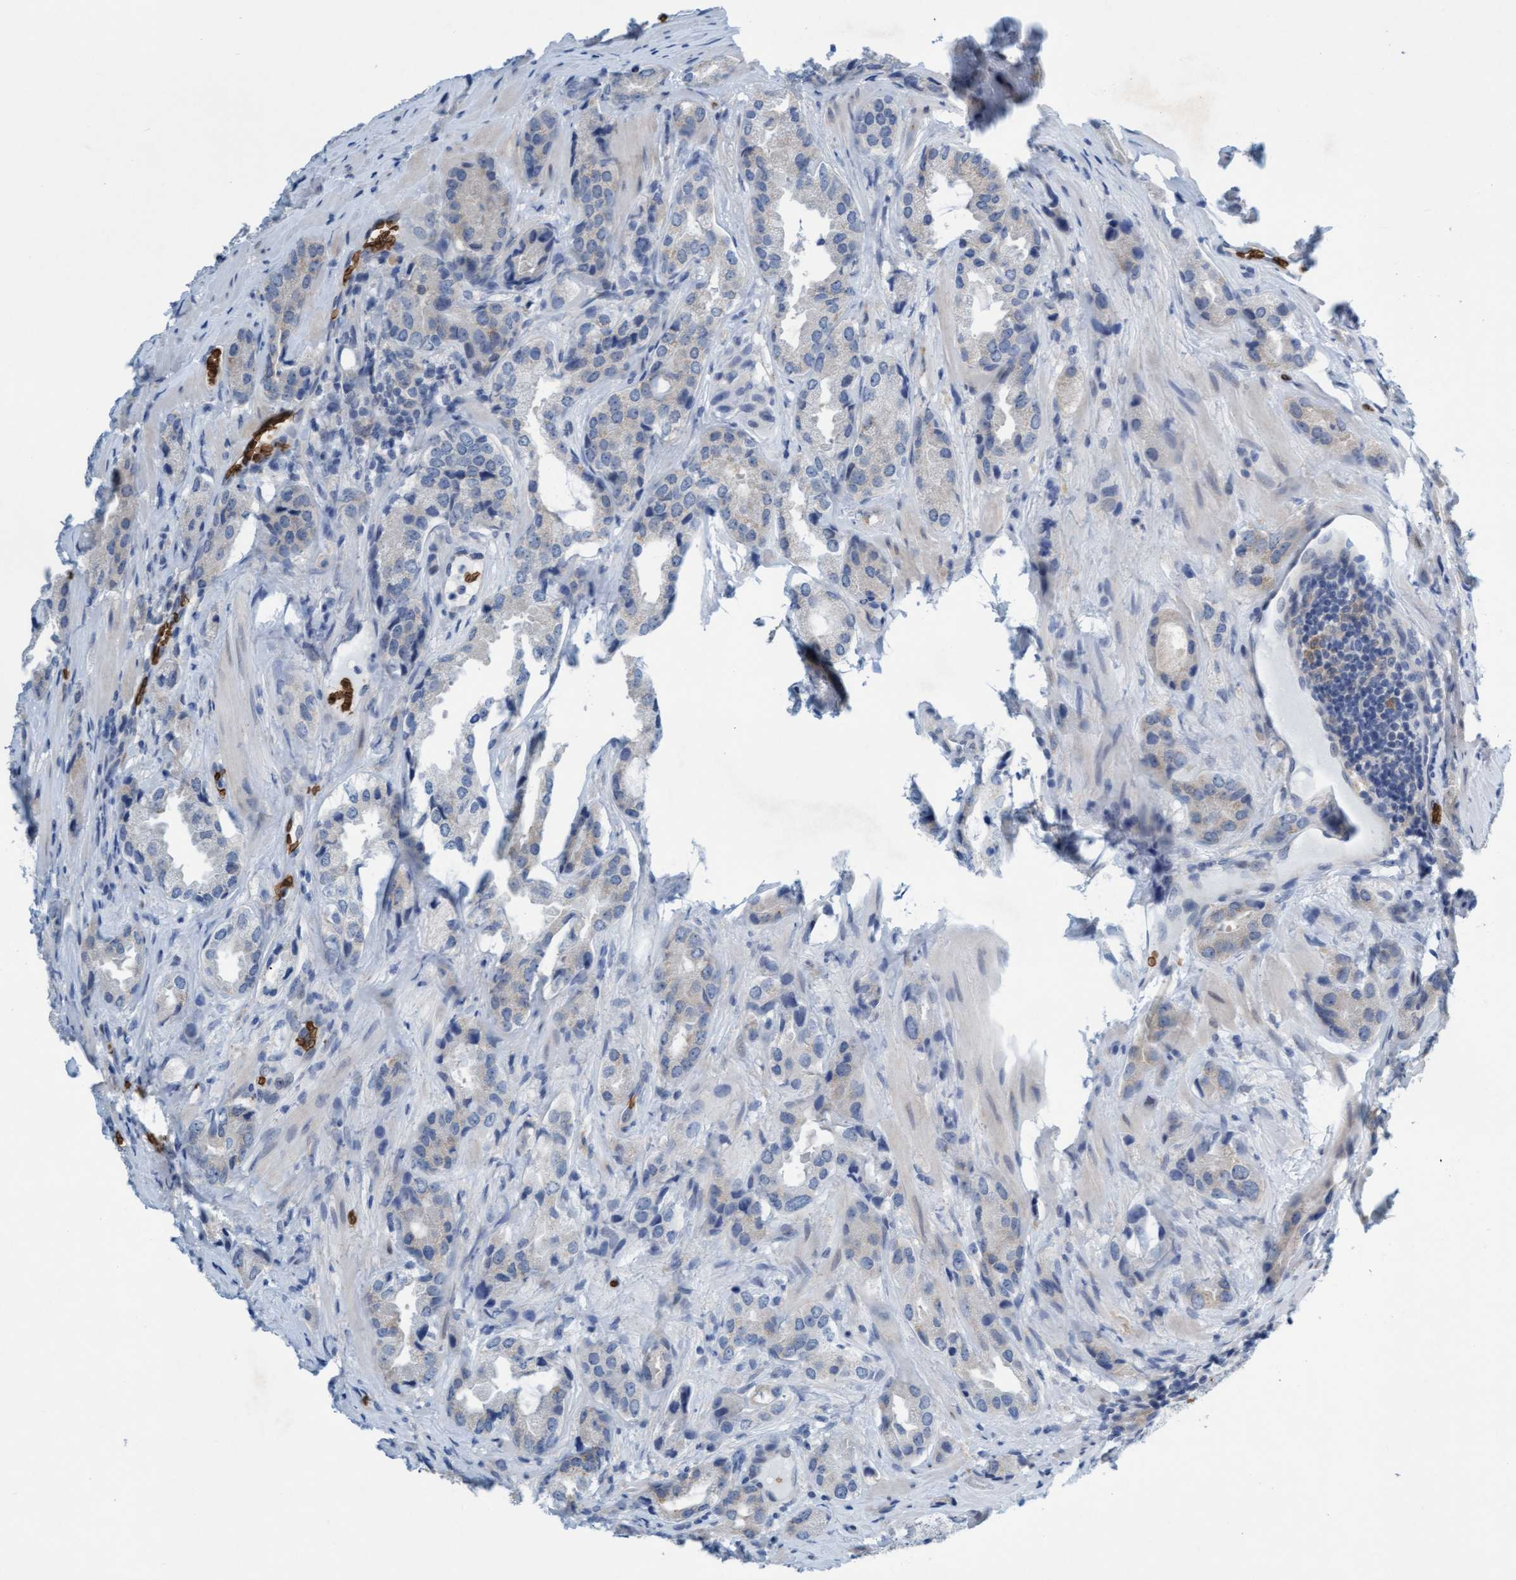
{"staining": {"intensity": "negative", "quantity": "none", "location": "none"}, "tissue": "prostate cancer", "cell_type": "Tumor cells", "image_type": "cancer", "snomed": [{"axis": "morphology", "description": "Adenocarcinoma, High grade"}, {"axis": "topography", "description": "Prostate"}], "caption": "Human prostate adenocarcinoma (high-grade) stained for a protein using immunohistochemistry reveals no expression in tumor cells.", "gene": "SPEM2", "patient": {"sex": "male", "age": 63}}